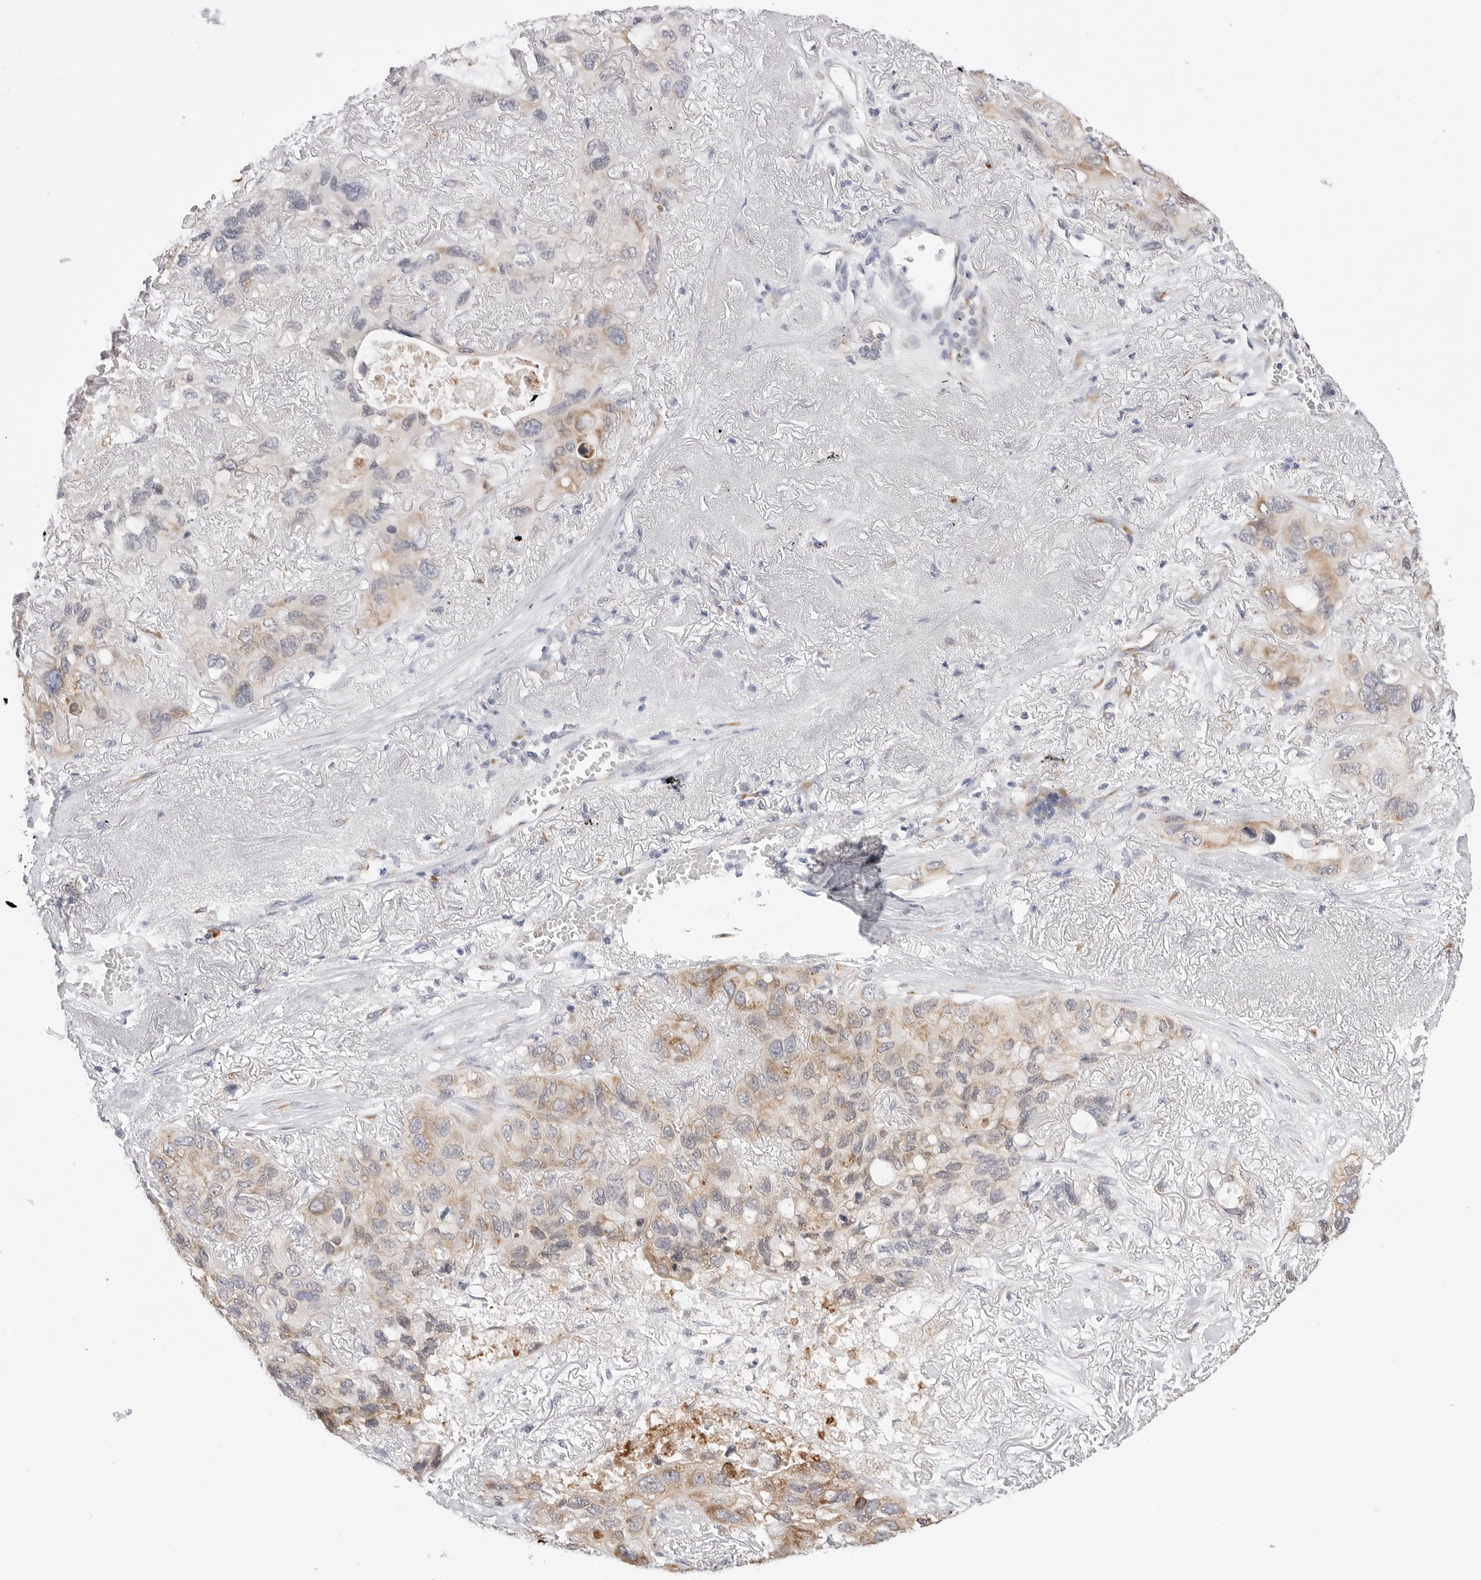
{"staining": {"intensity": "moderate", "quantity": "25%-75%", "location": "cytoplasmic/membranous"}, "tissue": "lung cancer", "cell_type": "Tumor cells", "image_type": "cancer", "snomed": [{"axis": "morphology", "description": "Squamous cell carcinoma, NOS"}, {"axis": "topography", "description": "Lung"}], "caption": "A histopathology image of lung cancer (squamous cell carcinoma) stained for a protein shows moderate cytoplasmic/membranous brown staining in tumor cells.", "gene": "RPN1", "patient": {"sex": "female", "age": 73}}